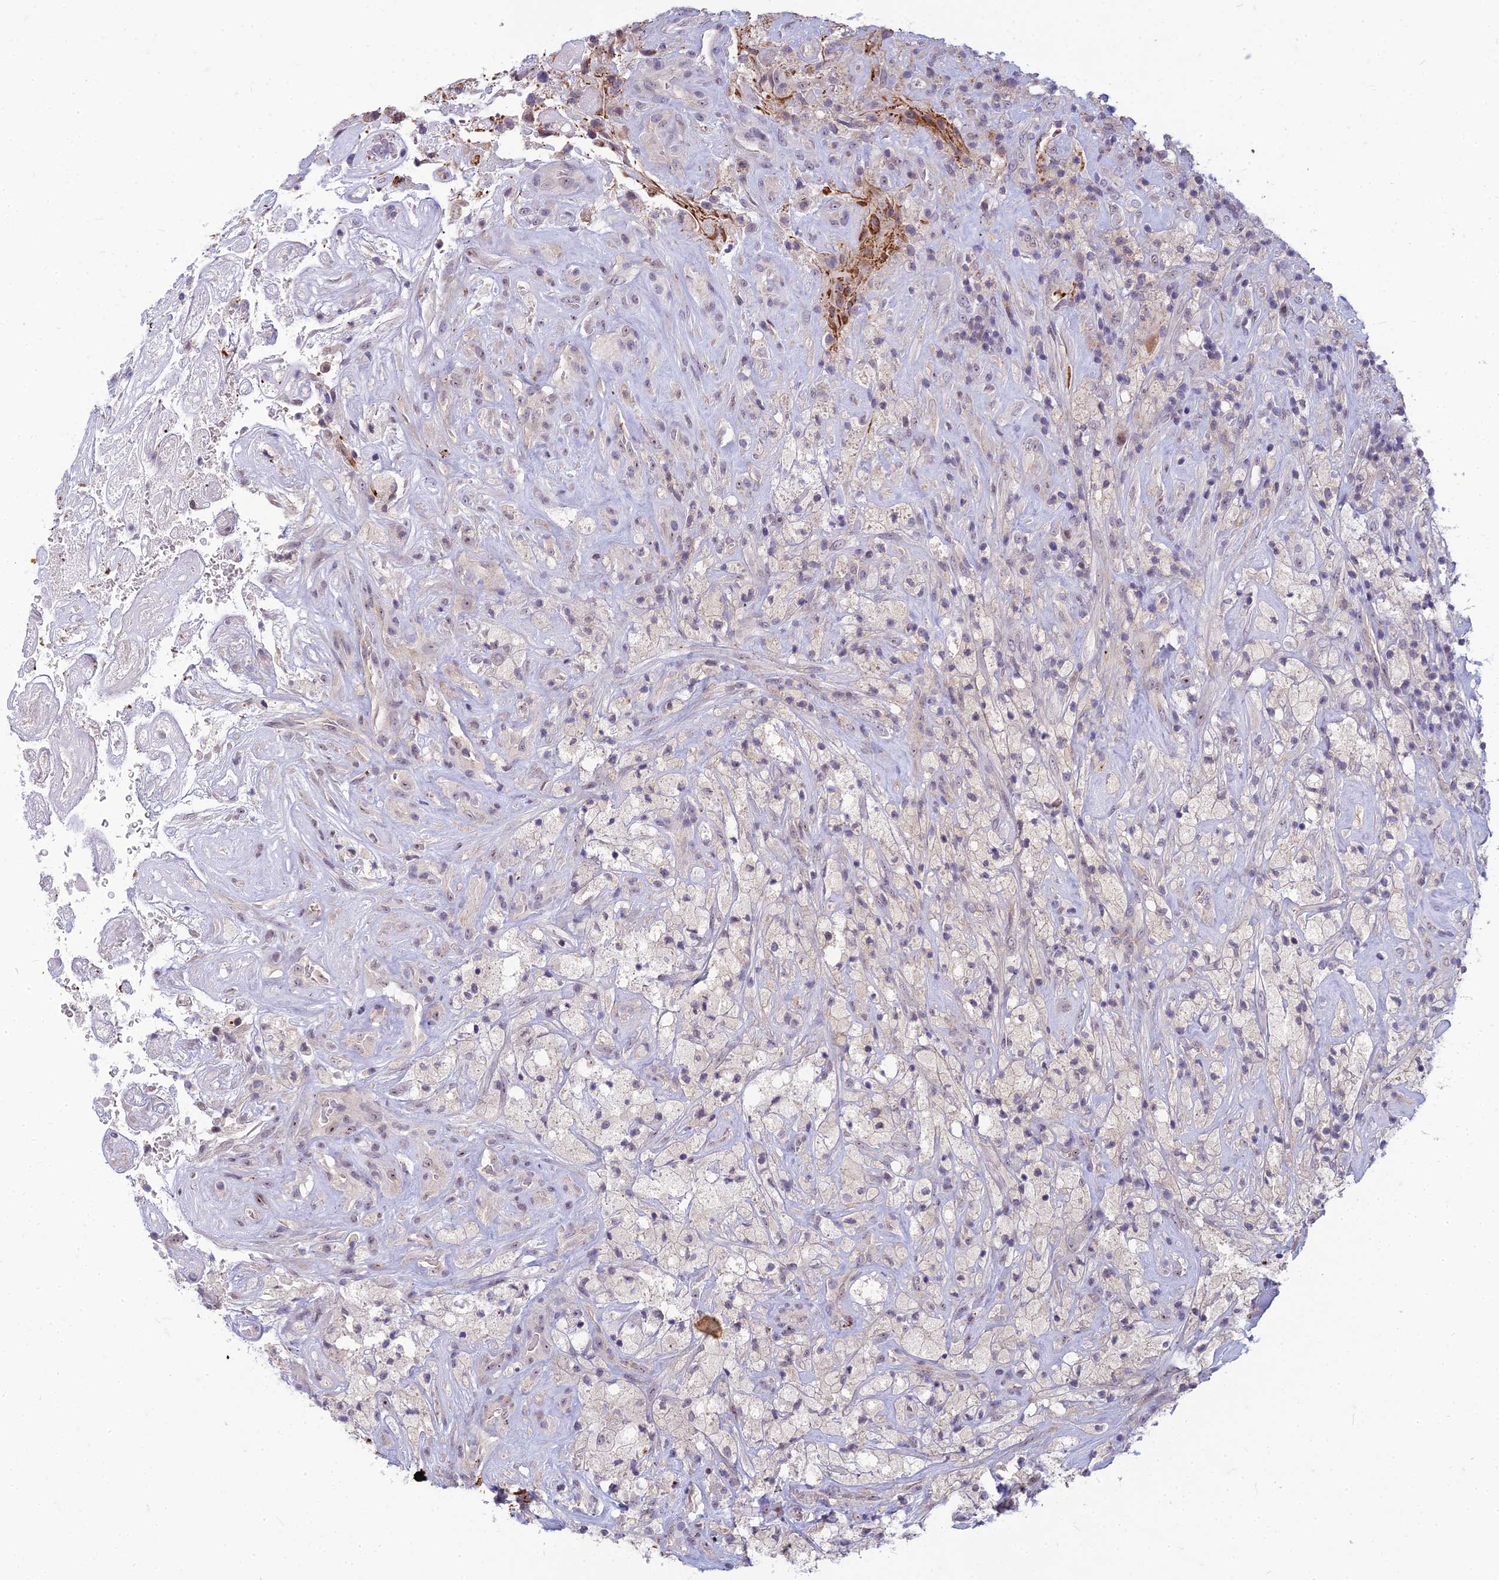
{"staining": {"intensity": "negative", "quantity": "none", "location": "none"}, "tissue": "glioma", "cell_type": "Tumor cells", "image_type": "cancer", "snomed": [{"axis": "morphology", "description": "Glioma, malignant, High grade"}, {"axis": "topography", "description": "Brain"}], "caption": "A high-resolution photomicrograph shows IHC staining of malignant glioma (high-grade), which exhibits no significant positivity in tumor cells. The staining is performed using DAB brown chromogen with nuclei counter-stained in using hematoxylin.", "gene": "DTX2", "patient": {"sex": "male", "age": 69}}